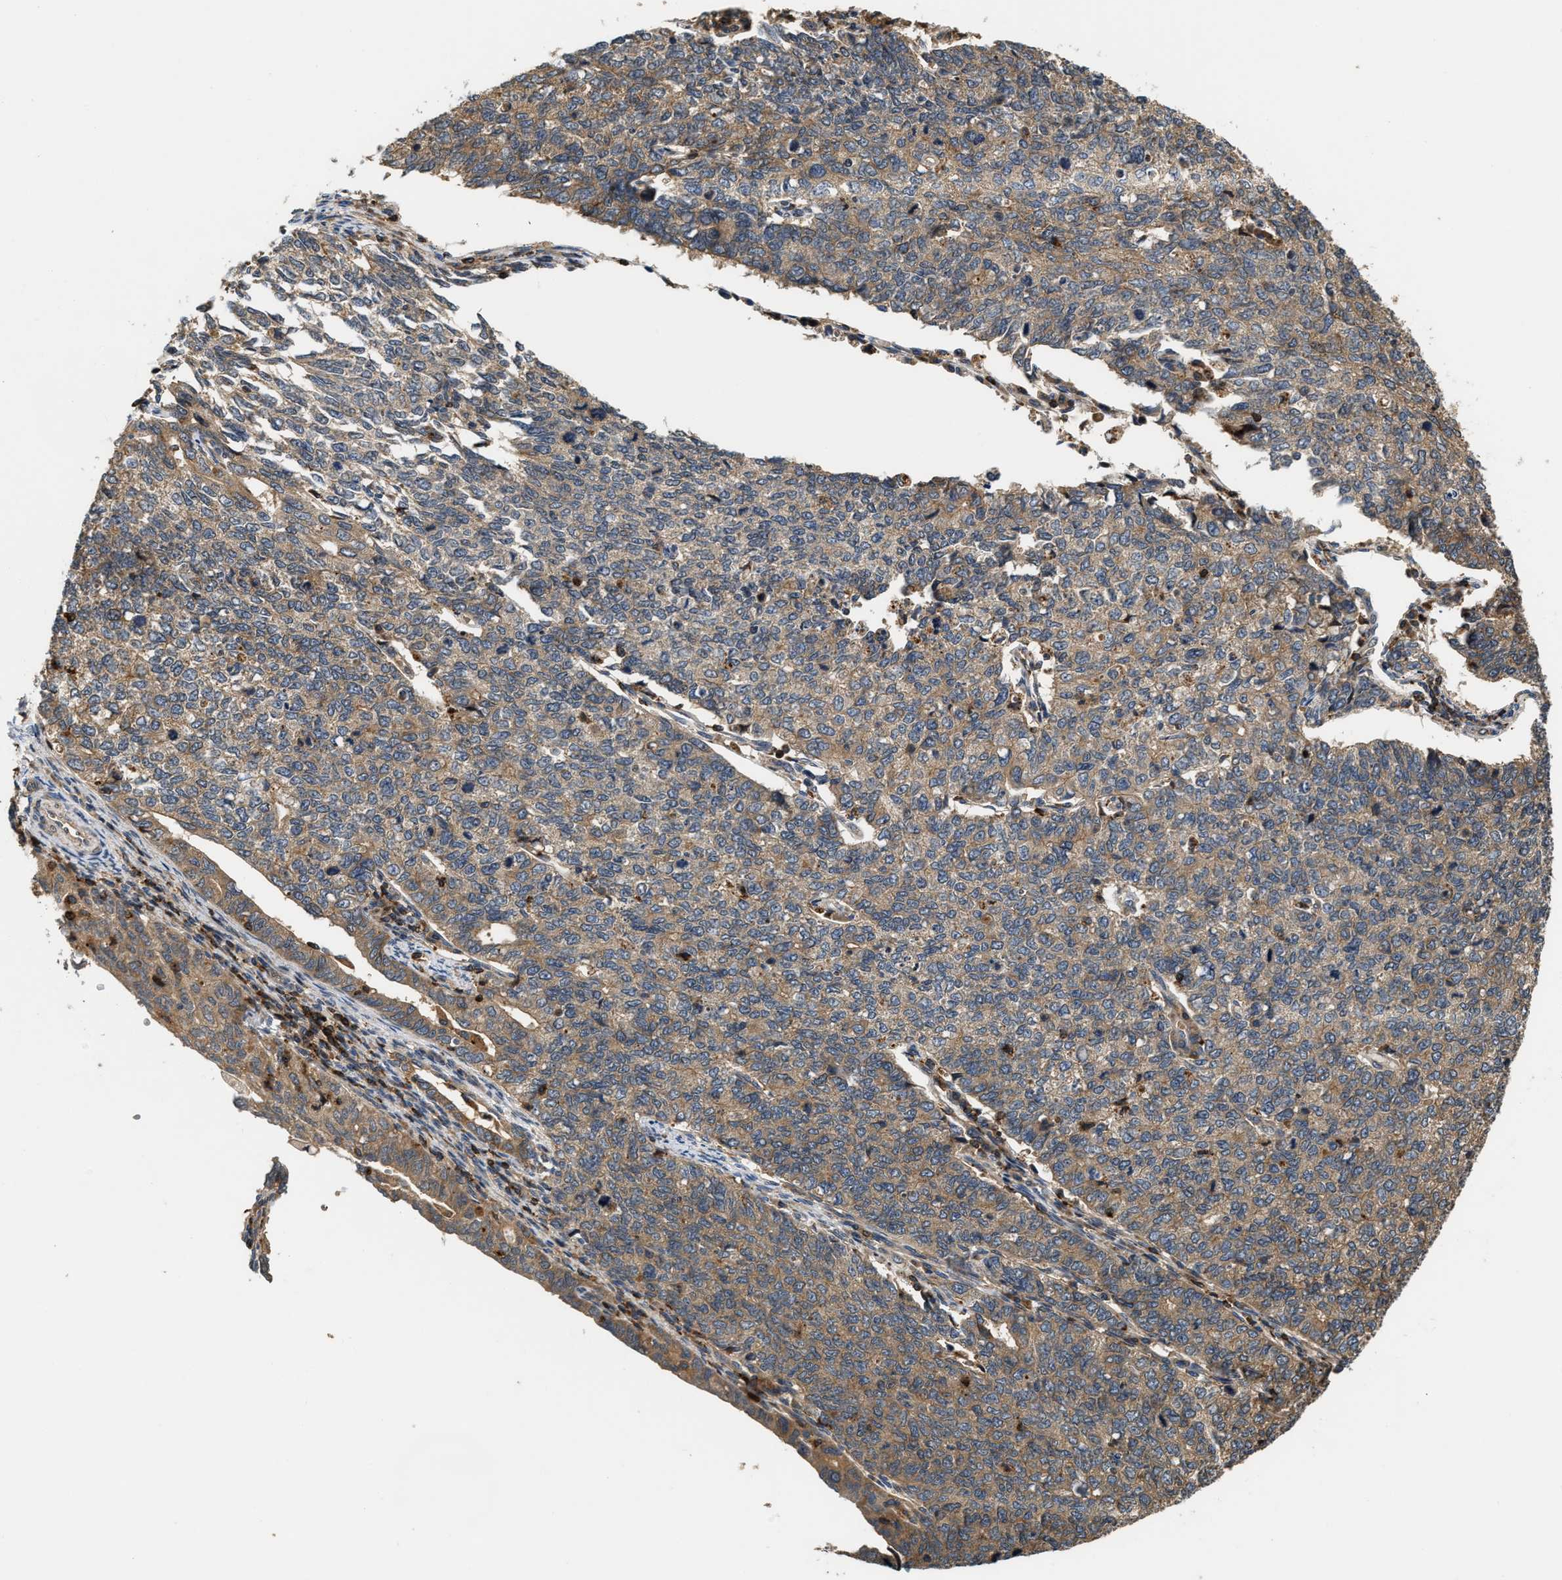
{"staining": {"intensity": "moderate", "quantity": ">75%", "location": "cytoplasmic/membranous"}, "tissue": "cervical cancer", "cell_type": "Tumor cells", "image_type": "cancer", "snomed": [{"axis": "morphology", "description": "Squamous cell carcinoma, NOS"}, {"axis": "topography", "description": "Cervix"}], "caption": "This histopathology image displays IHC staining of cervical cancer (squamous cell carcinoma), with medium moderate cytoplasmic/membranous expression in about >75% of tumor cells.", "gene": "SNX5", "patient": {"sex": "female", "age": 63}}